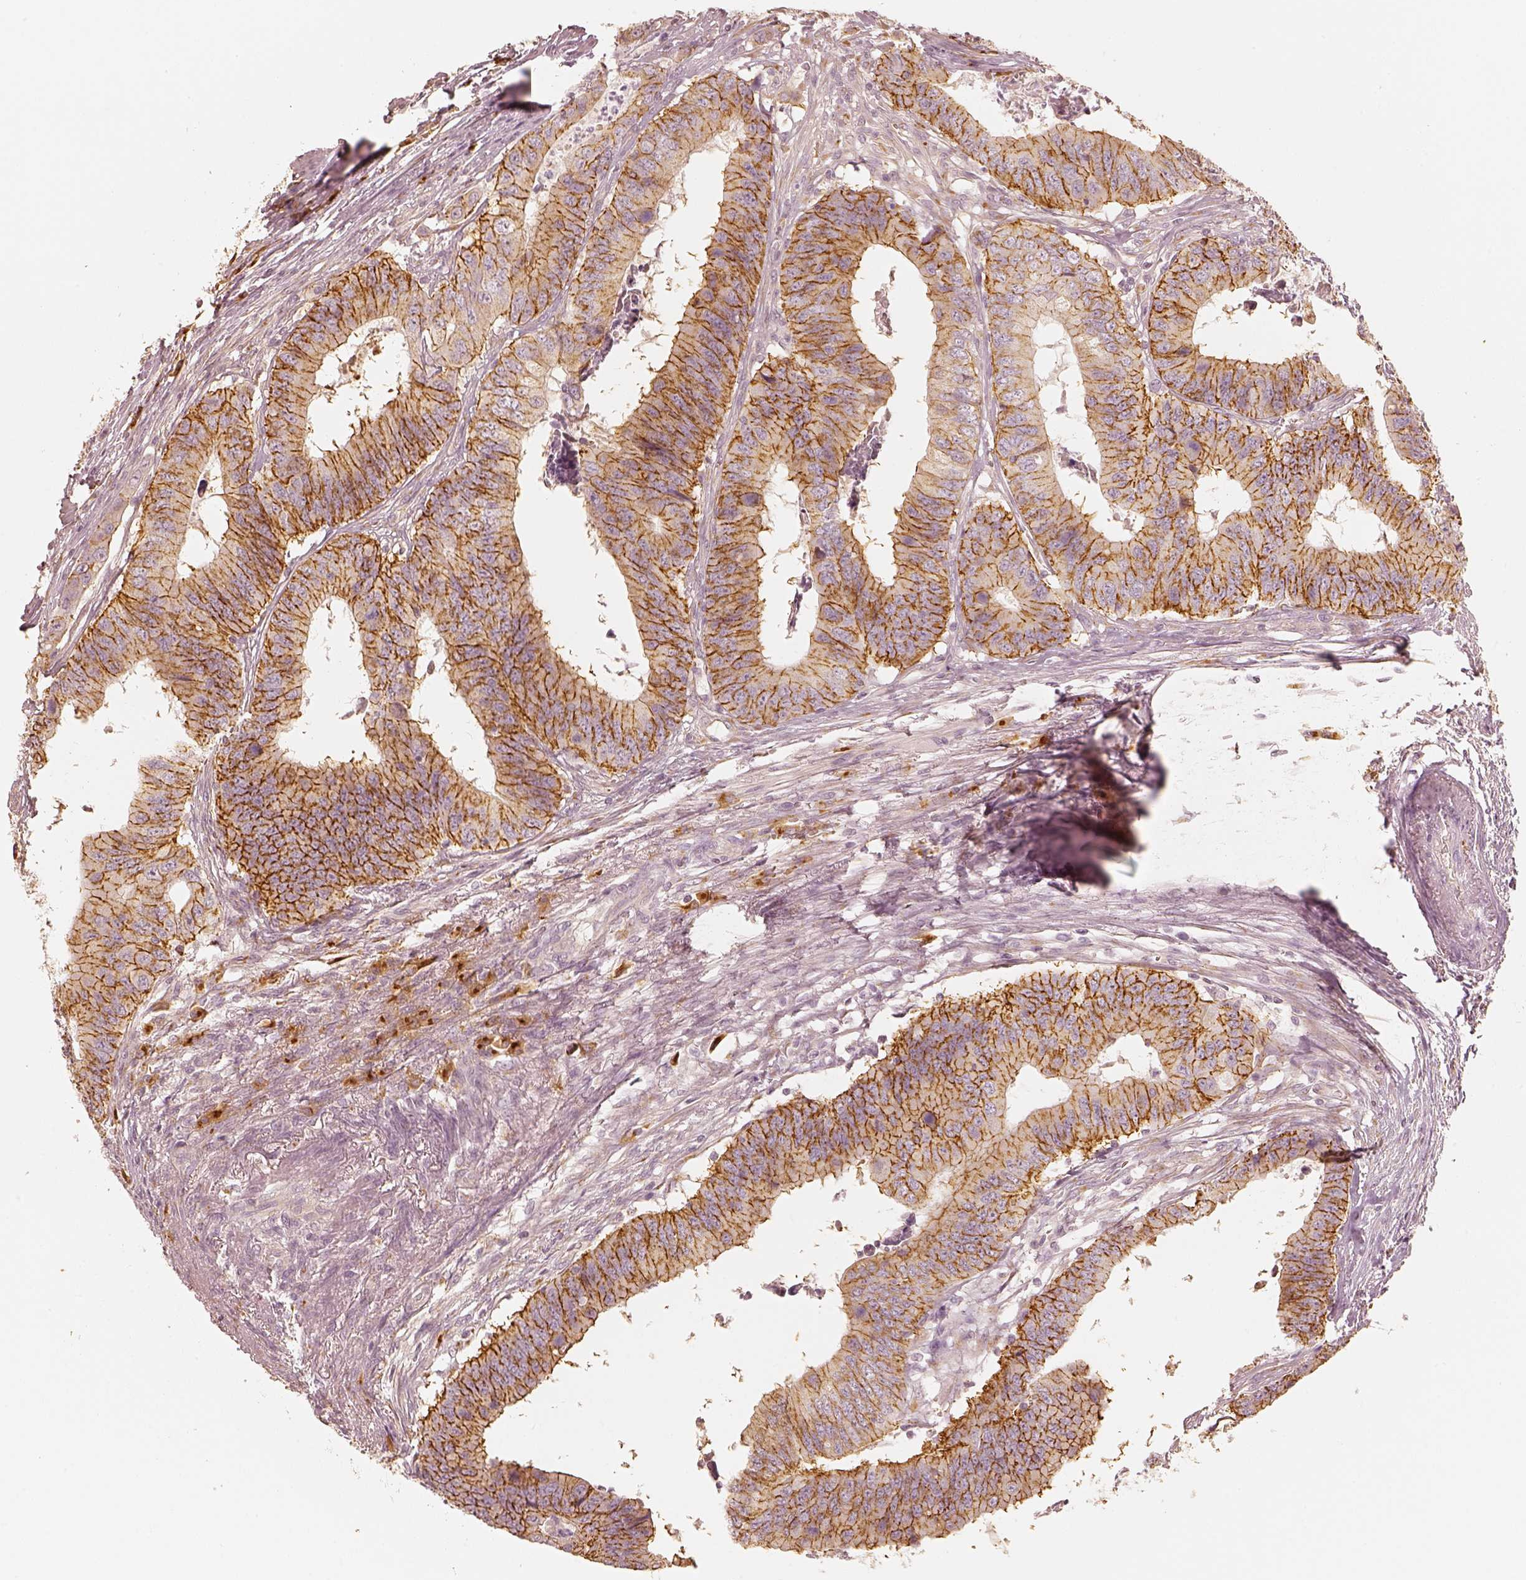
{"staining": {"intensity": "strong", "quantity": "25%-75%", "location": "cytoplasmic/membranous"}, "tissue": "colorectal cancer", "cell_type": "Tumor cells", "image_type": "cancer", "snomed": [{"axis": "morphology", "description": "Adenocarcinoma, NOS"}, {"axis": "topography", "description": "Colon"}], "caption": "Strong cytoplasmic/membranous staining for a protein is seen in about 25%-75% of tumor cells of colorectal adenocarcinoma using IHC.", "gene": "GORASP2", "patient": {"sex": "male", "age": 53}}